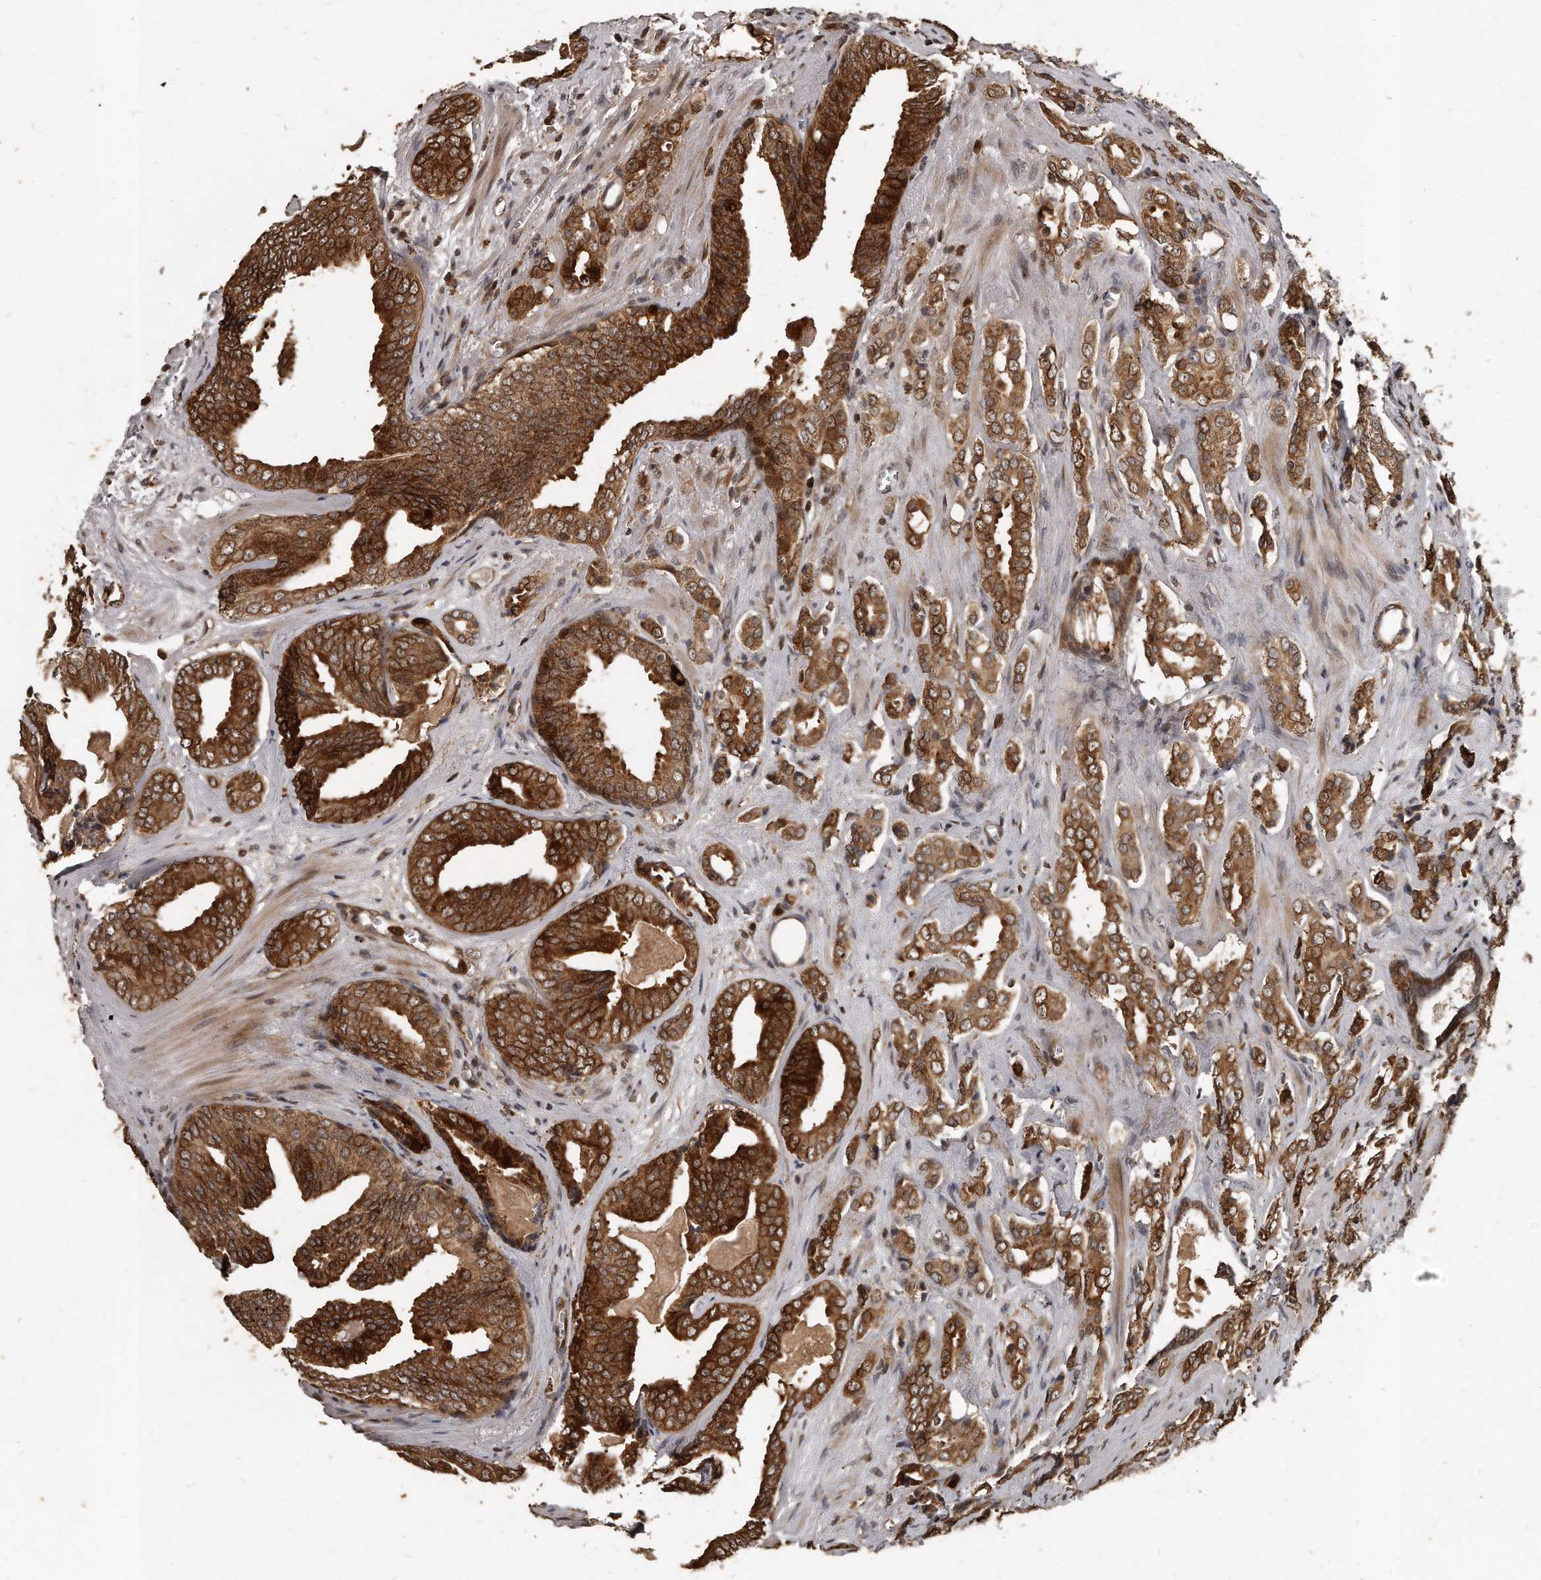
{"staining": {"intensity": "strong", "quantity": ">75%", "location": "cytoplasmic/membranous"}, "tissue": "prostate cancer", "cell_type": "Tumor cells", "image_type": "cancer", "snomed": [{"axis": "morphology", "description": "Adenocarcinoma, Medium grade"}, {"axis": "topography", "description": "Prostate"}], "caption": "DAB (3,3'-diaminobenzidine) immunohistochemical staining of human prostate cancer reveals strong cytoplasmic/membranous protein positivity in about >75% of tumor cells.", "gene": "GCH1", "patient": {"sex": "male", "age": 79}}